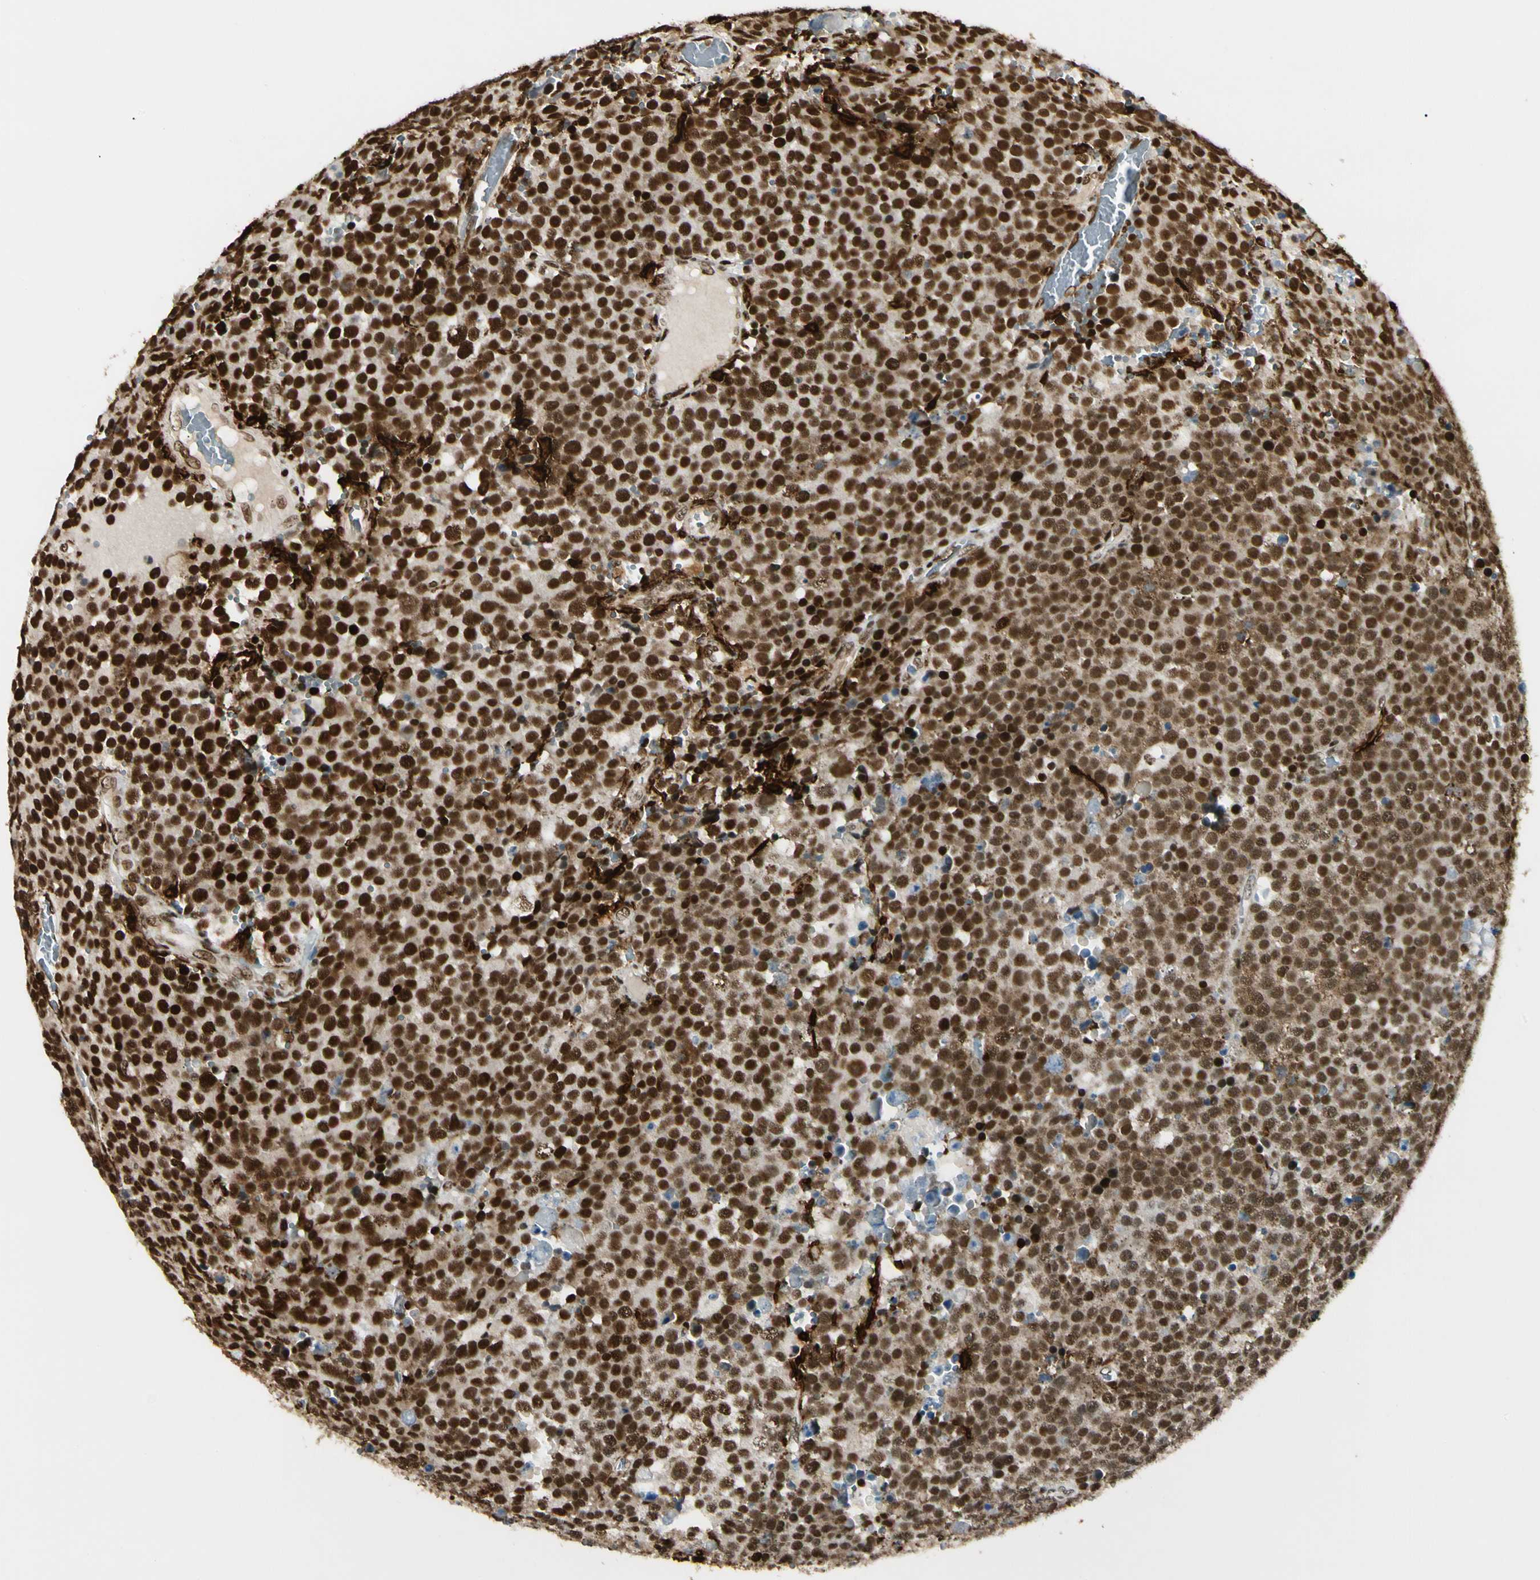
{"staining": {"intensity": "strong", "quantity": ">75%", "location": "nuclear"}, "tissue": "testis cancer", "cell_type": "Tumor cells", "image_type": "cancer", "snomed": [{"axis": "morphology", "description": "Seminoma, NOS"}, {"axis": "topography", "description": "Testis"}], "caption": "IHC histopathology image of testis cancer stained for a protein (brown), which shows high levels of strong nuclear positivity in about >75% of tumor cells.", "gene": "FUS", "patient": {"sex": "male", "age": 71}}